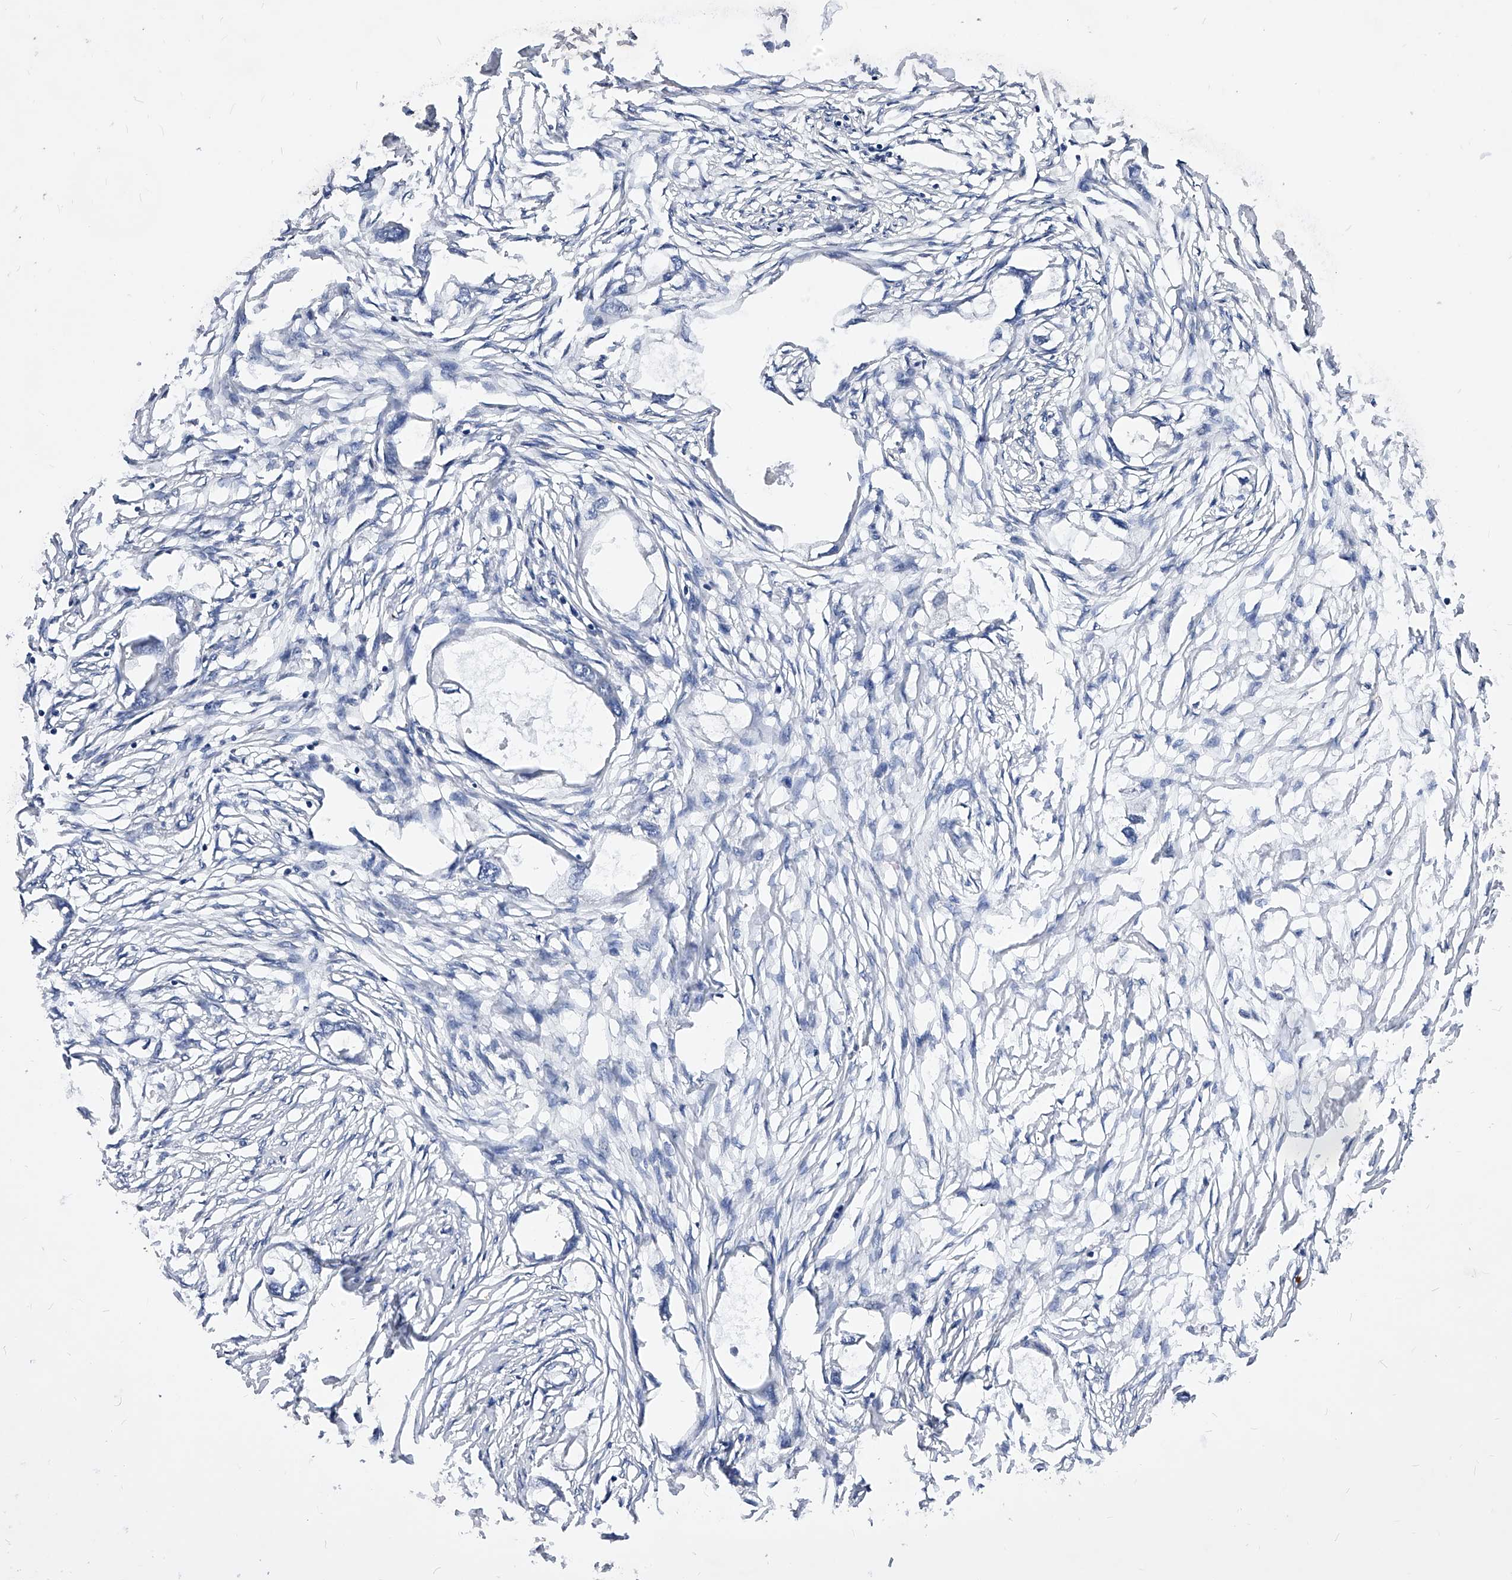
{"staining": {"intensity": "negative", "quantity": "none", "location": "none"}, "tissue": "endometrial cancer", "cell_type": "Tumor cells", "image_type": "cancer", "snomed": [{"axis": "morphology", "description": "Adenocarcinoma, NOS"}, {"axis": "morphology", "description": "Adenocarcinoma, metastatic, NOS"}, {"axis": "topography", "description": "Adipose tissue"}, {"axis": "topography", "description": "Endometrium"}], "caption": "High power microscopy photomicrograph of an immunohistochemistry histopathology image of endometrial metastatic adenocarcinoma, revealing no significant positivity in tumor cells. The staining was performed using DAB (3,3'-diaminobenzidine) to visualize the protein expression in brown, while the nuclei were stained in blue with hematoxylin (Magnification: 20x).", "gene": "ARL4C", "patient": {"sex": "female", "age": 67}}